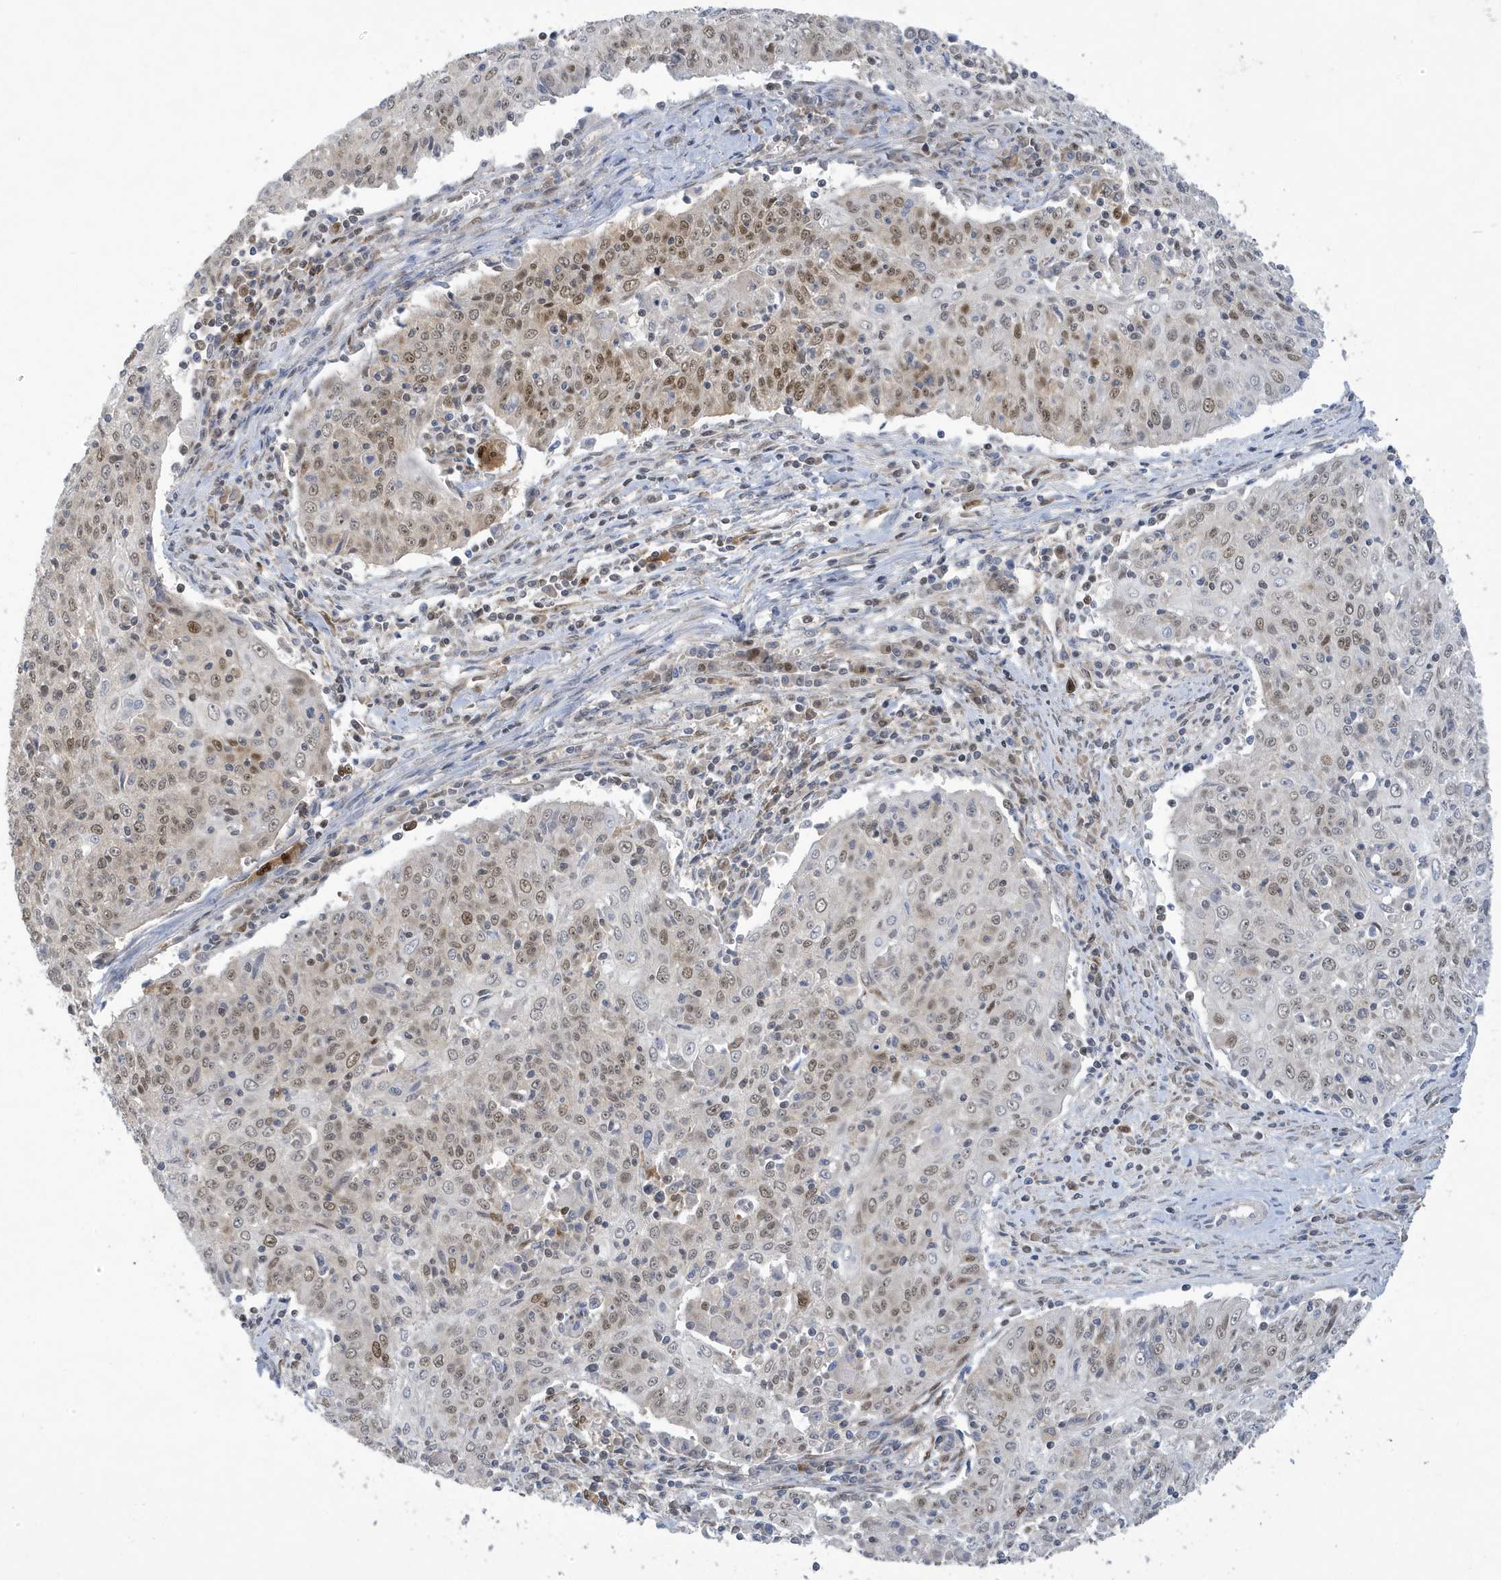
{"staining": {"intensity": "moderate", "quantity": "25%-75%", "location": "nuclear"}, "tissue": "cervical cancer", "cell_type": "Tumor cells", "image_type": "cancer", "snomed": [{"axis": "morphology", "description": "Squamous cell carcinoma, NOS"}, {"axis": "topography", "description": "Cervix"}], "caption": "This is a histology image of immunohistochemistry (IHC) staining of squamous cell carcinoma (cervical), which shows moderate expression in the nuclear of tumor cells.", "gene": "NCOA7", "patient": {"sex": "female", "age": 48}}